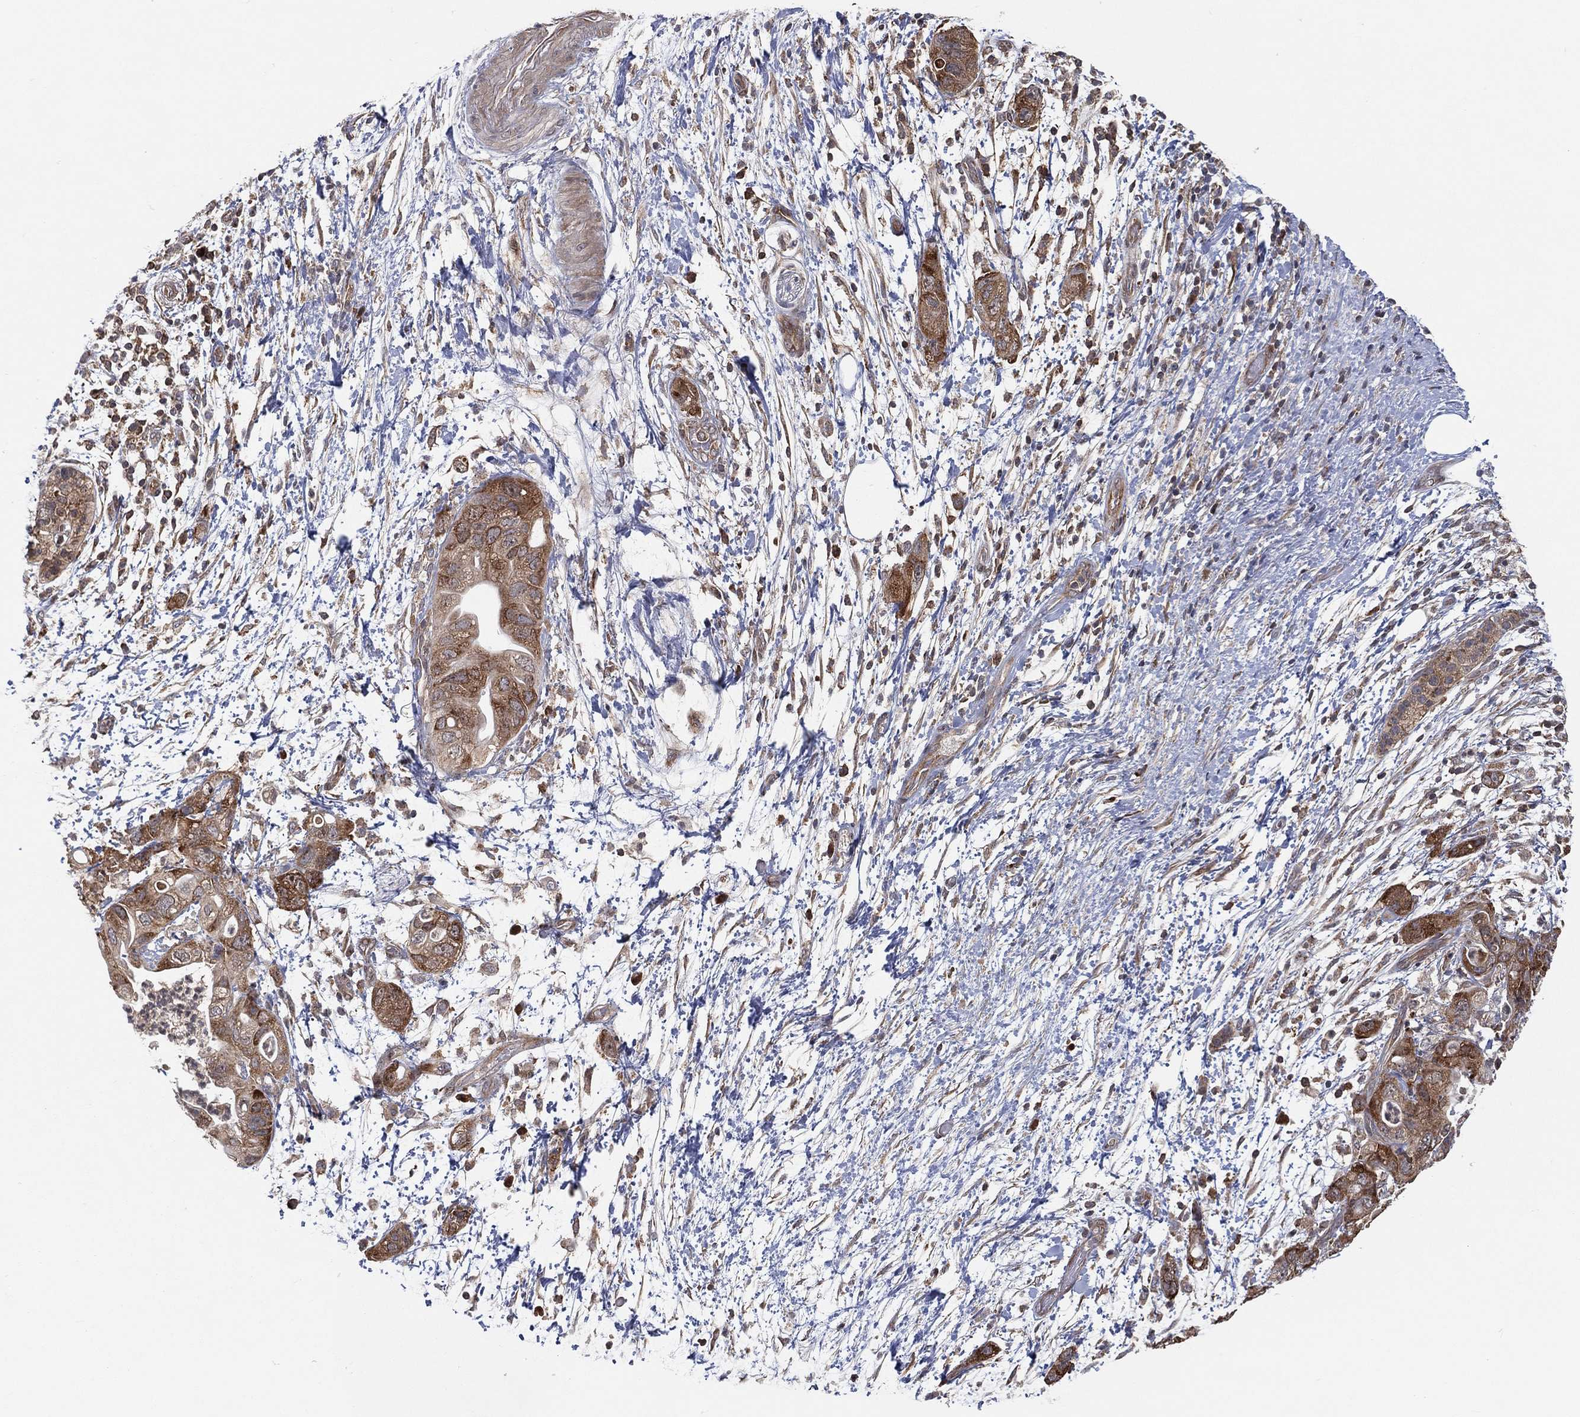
{"staining": {"intensity": "moderate", "quantity": "25%-75%", "location": "cytoplasmic/membranous"}, "tissue": "pancreatic cancer", "cell_type": "Tumor cells", "image_type": "cancer", "snomed": [{"axis": "morphology", "description": "Adenocarcinoma, NOS"}, {"axis": "topography", "description": "Pancreas"}], "caption": "Immunohistochemistry (IHC) histopathology image of neoplastic tissue: human adenocarcinoma (pancreatic) stained using immunohistochemistry reveals medium levels of moderate protein expression localized specifically in the cytoplasmic/membranous of tumor cells, appearing as a cytoplasmic/membranous brown color.", "gene": "TMTC4", "patient": {"sex": "female", "age": 72}}